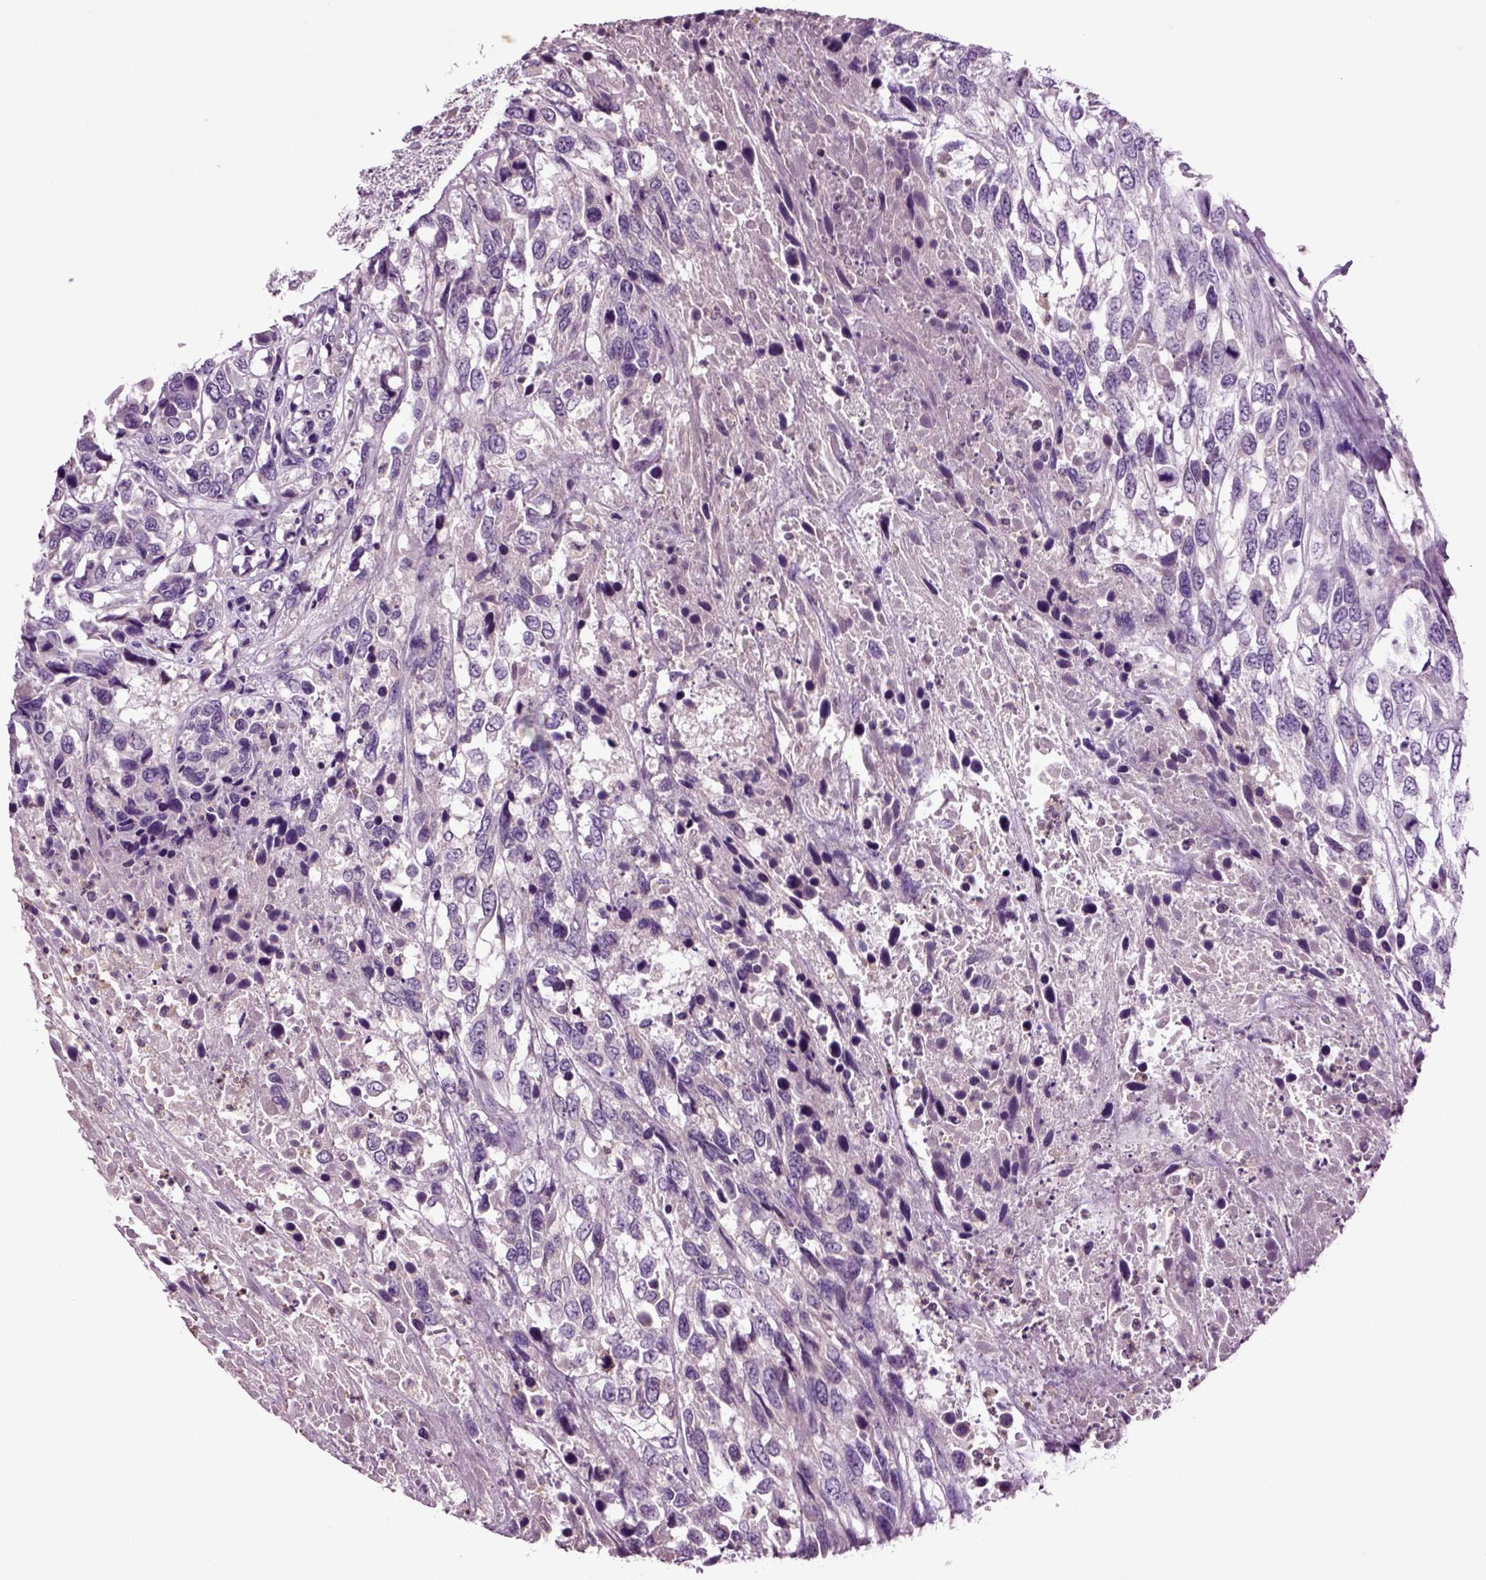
{"staining": {"intensity": "negative", "quantity": "none", "location": "none"}, "tissue": "urothelial cancer", "cell_type": "Tumor cells", "image_type": "cancer", "snomed": [{"axis": "morphology", "description": "Urothelial carcinoma, High grade"}, {"axis": "topography", "description": "Urinary bladder"}], "caption": "Immunohistochemistry image of neoplastic tissue: human high-grade urothelial carcinoma stained with DAB exhibits no significant protein positivity in tumor cells.", "gene": "FGF11", "patient": {"sex": "female", "age": 70}}